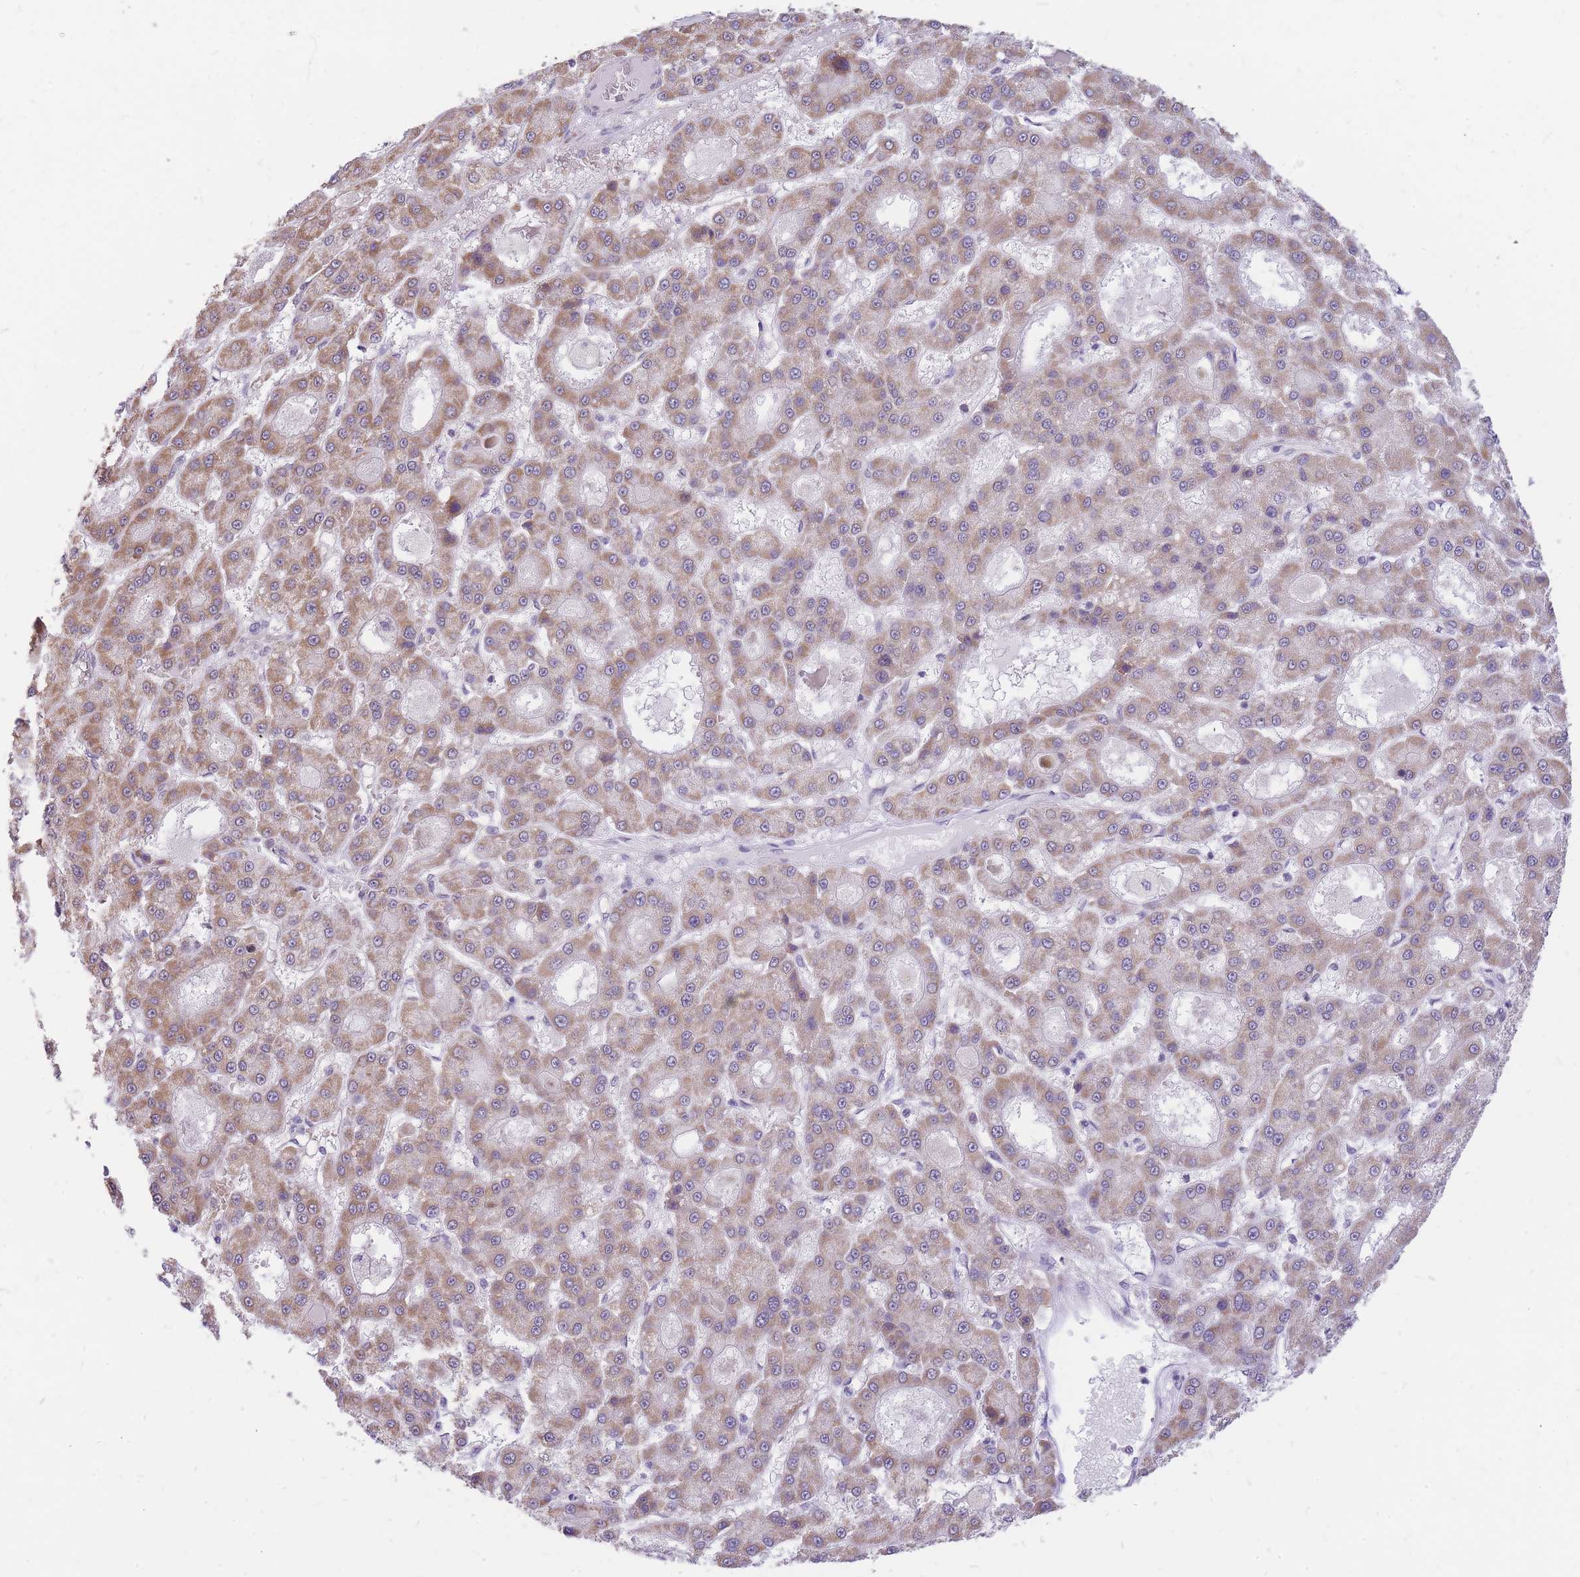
{"staining": {"intensity": "moderate", "quantity": ">75%", "location": "cytoplasmic/membranous"}, "tissue": "liver cancer", "cell_type": "Tumor cells", "image_type": "cancer", "snomed": [{"axis": "morphology", "description": "Carcinoma, Hepatocellular, NOS"}, {"axis": "topography", "description": "Liver"}], "caption": "Liver cancer (hepatocellular carcinoma) stained with IHC demonstrates moderate cytoplasmic/membranous staining in approximately >75% of tumor cells.", "gene": "MINDY2", "patient": {"sex": "male", "age": 70}}